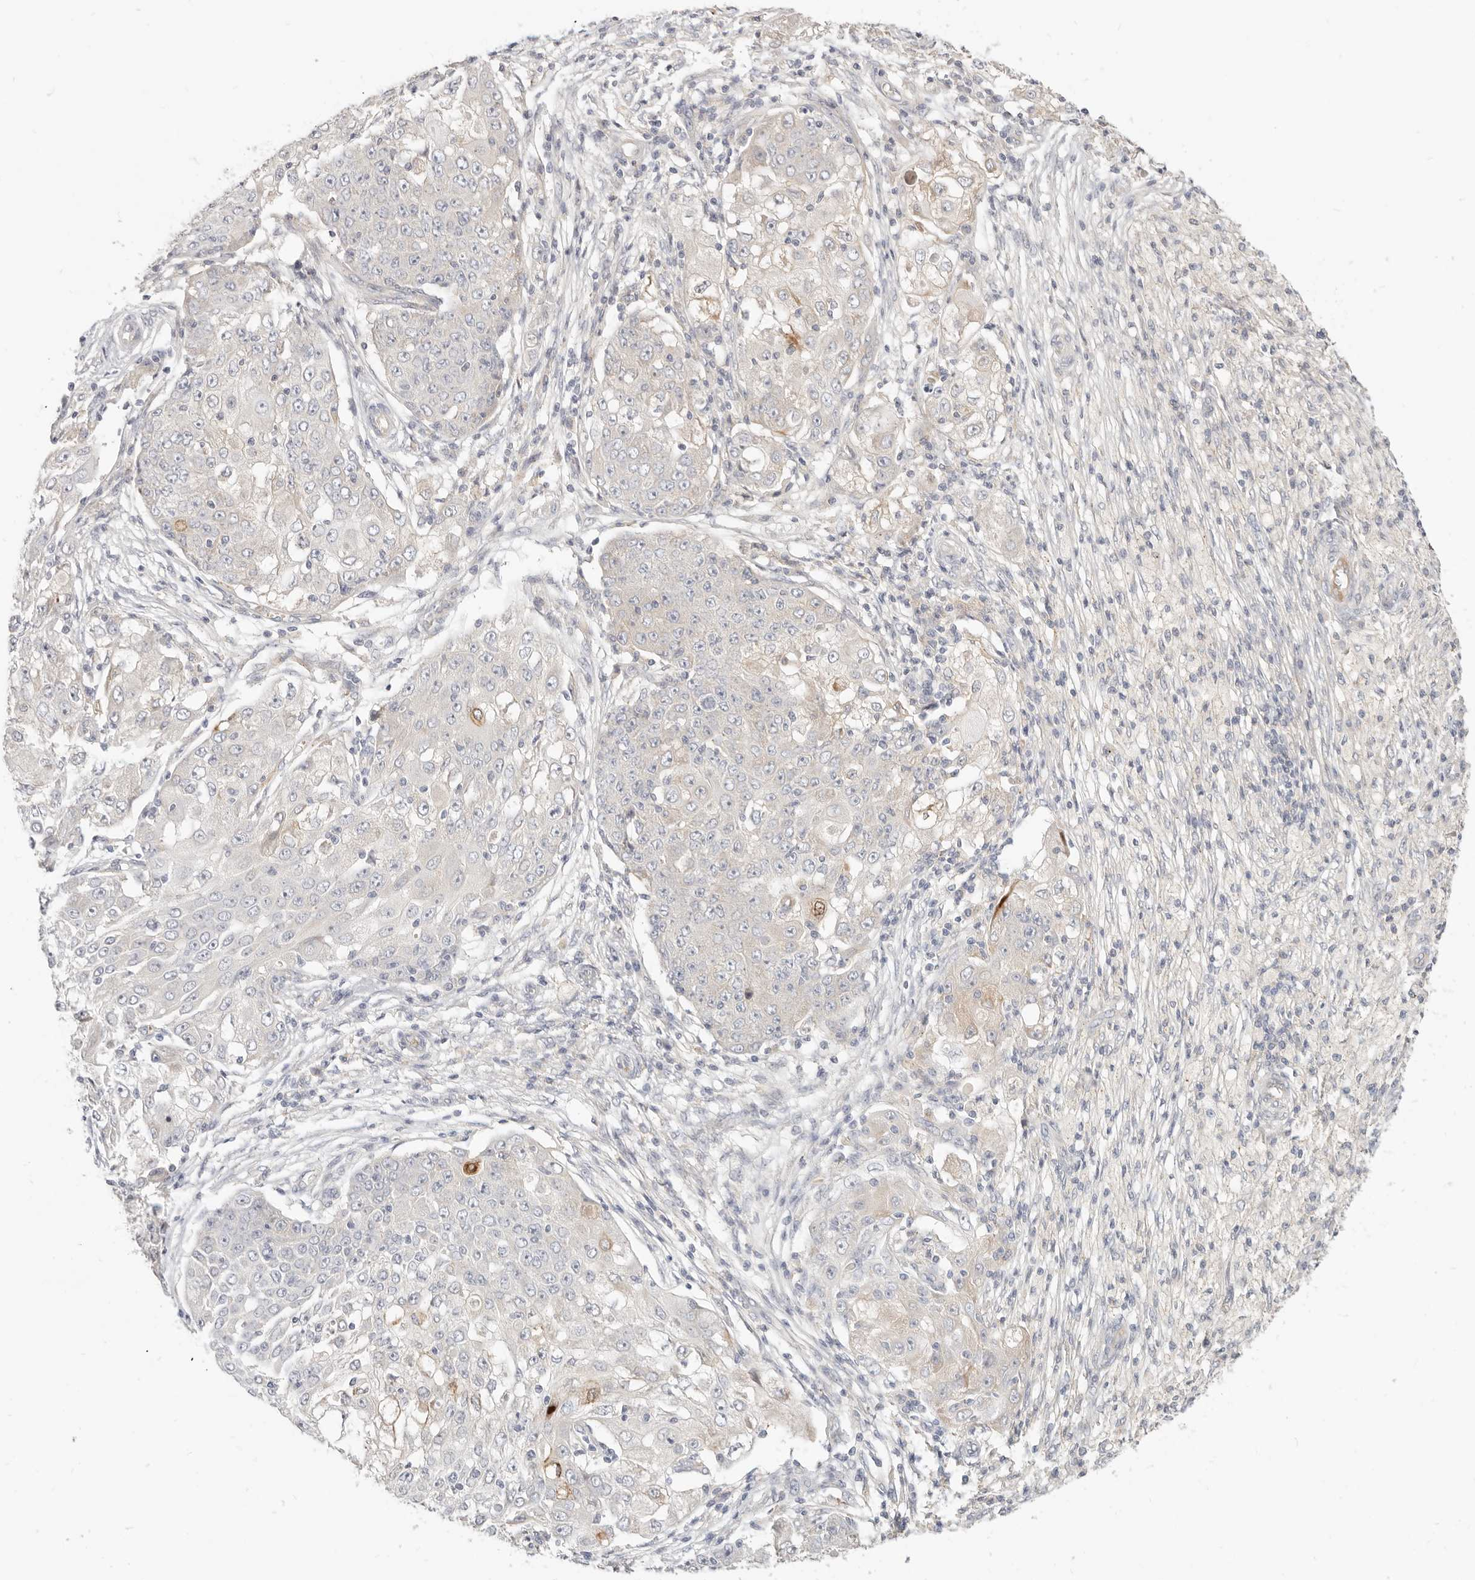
{"staining": {"intensity": "negative", "quantity": "none", "location": "none"}, "tissue": "ovarian cancer", "cell_type": "Tumor cells", "image_type": "cancer", "snomed": [{"axis": "morphology", "description": "Carcinoma, endometroid"}, {"axis": "topography", "description": "Ovary"}], "caption": "The immunohistochemistry image has no significant expression in tumor cells of ovarian endometroid carcinoma tissue.", "gene": "LTB4R2", "patient": {"sex": "female", "age": 42}}